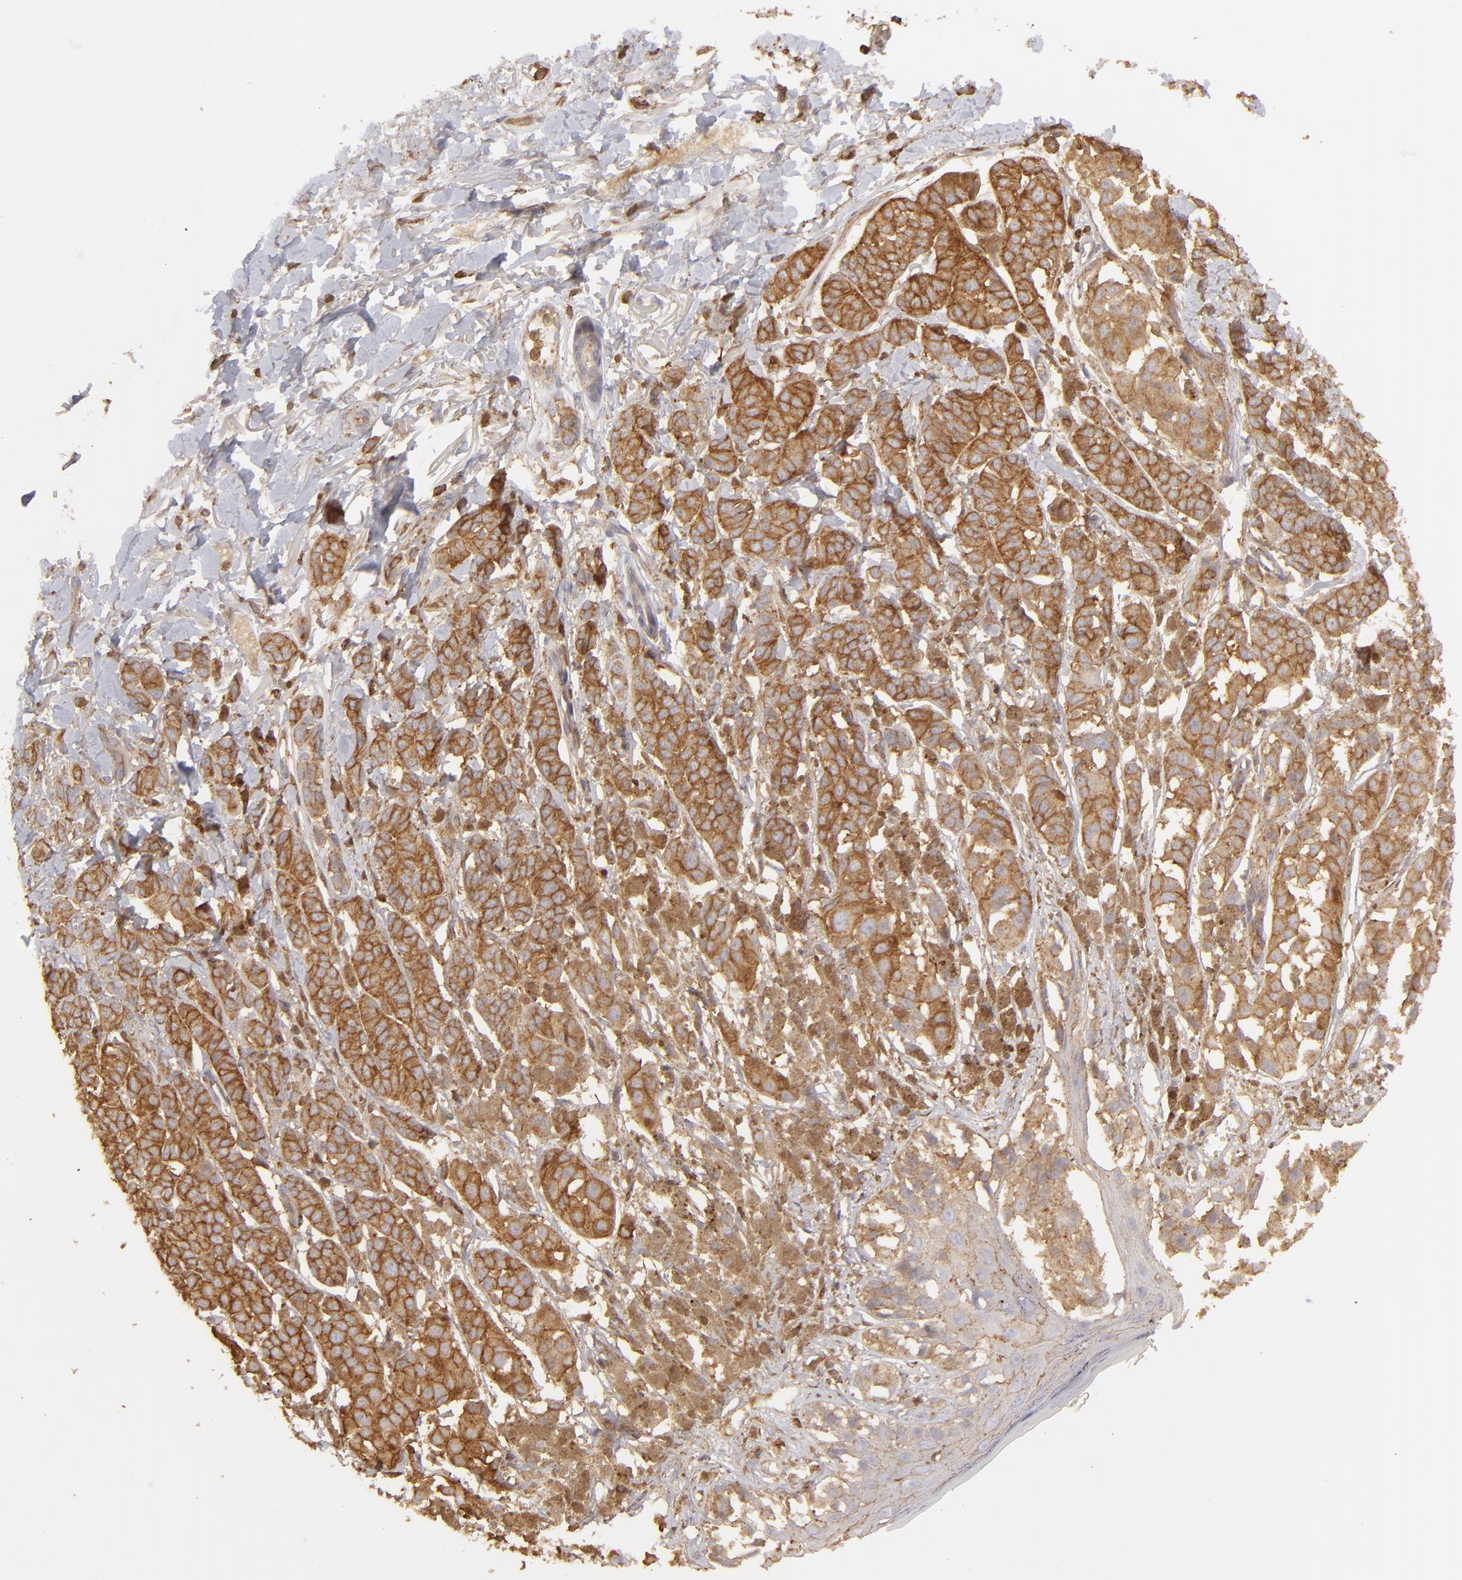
{"staining": {"intensity": "strong", "quantity": ">75%", "location": "cytoplasmic/membranous"}, "tissue": "melanoma", "cell_type": "Tumor cells", "image_type": "cancer", "snomed": [{"axis": "morphology", "description": "Malignant melanoma, NOS"}, {"axis": "topography", "description": "Skin"}], "caption": "Human malignant melanoma stained for a protein (brown) demonstrates strong cytoplasmic/membranous positive expression in about >75% of tumor cells.", "gene": "ACTB", "patient": {"sex": "male", "age": 76}}